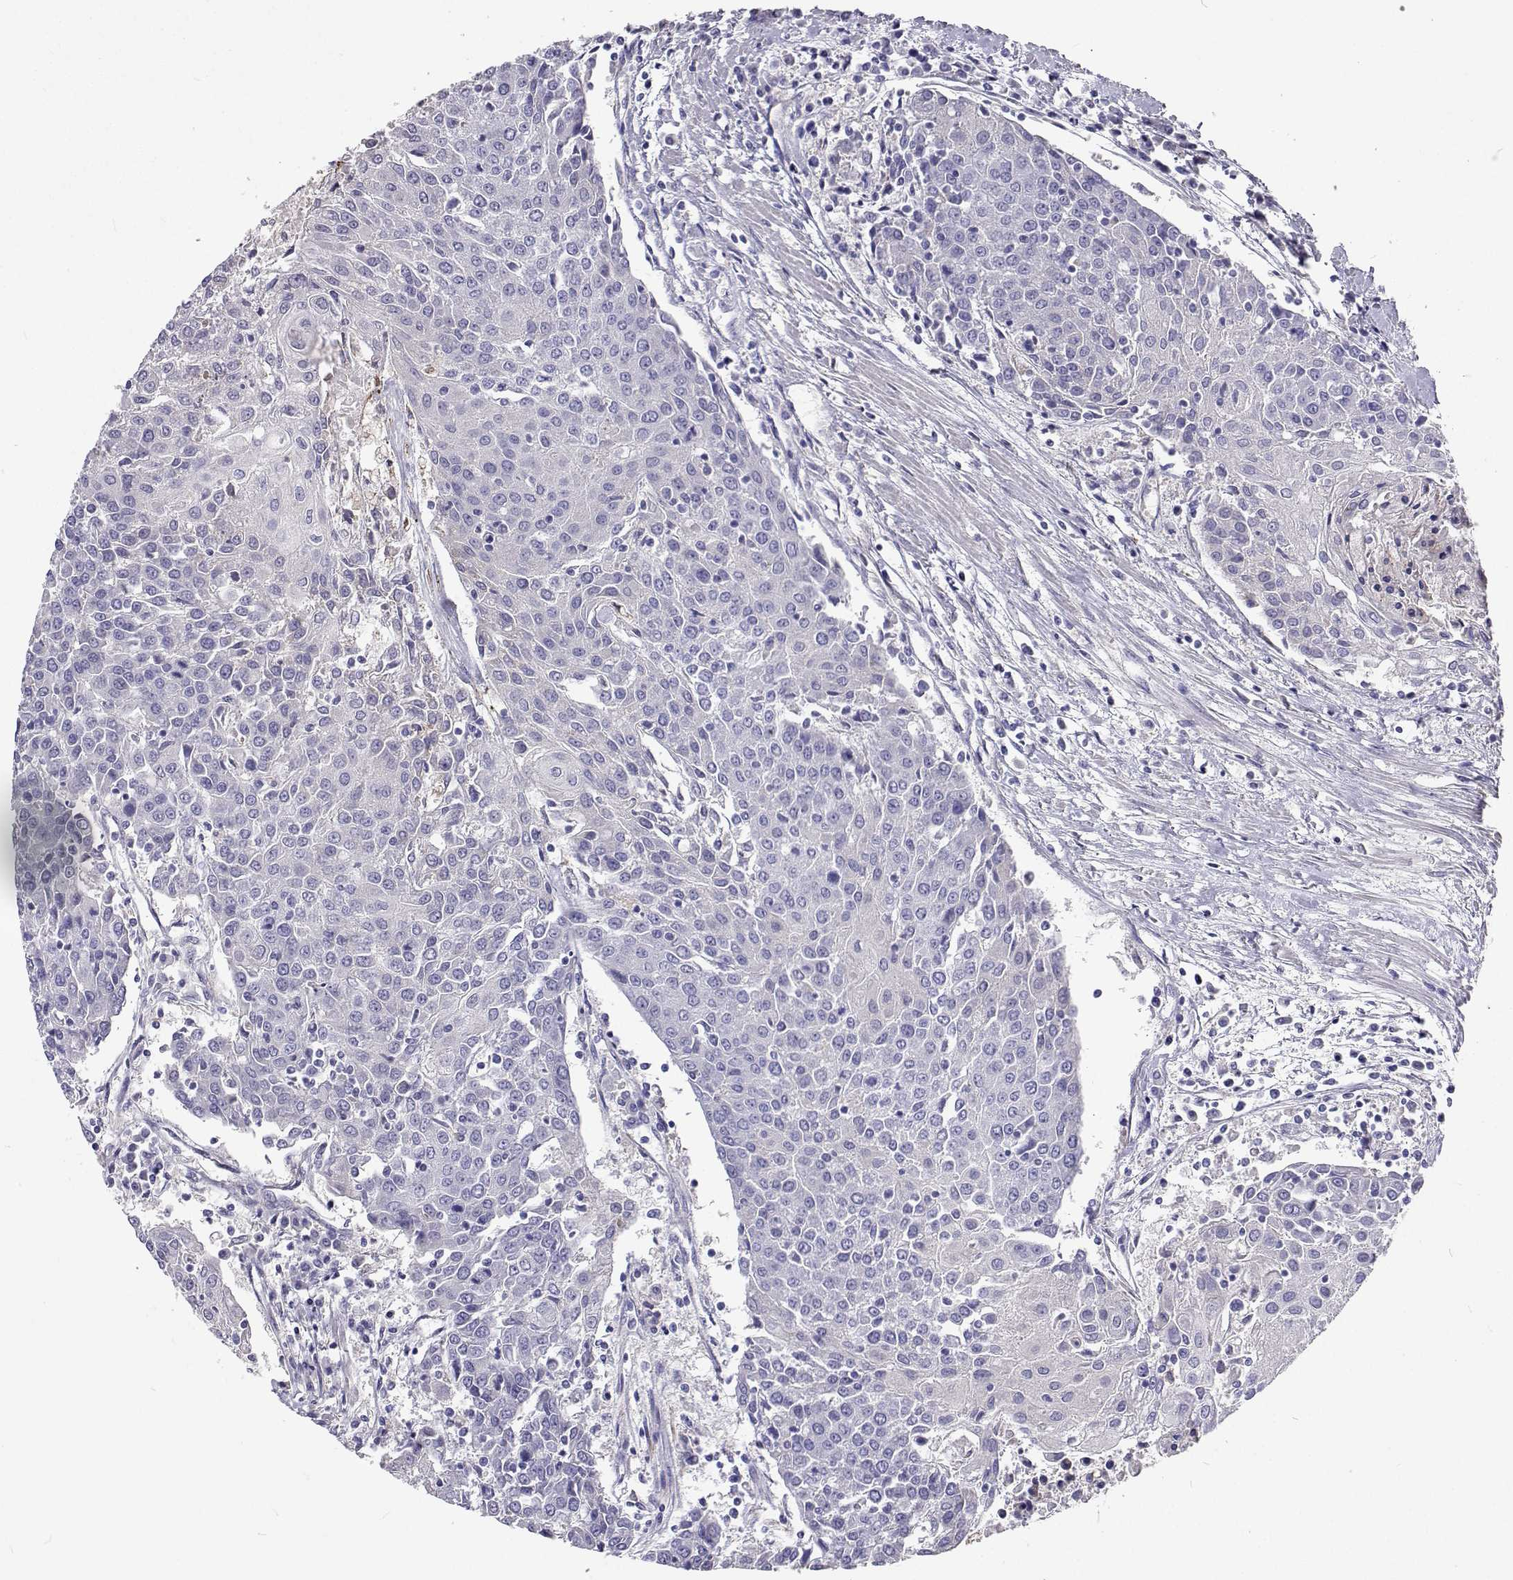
{"staining": {"intensity": "negative", "quantity": "none", "location": "none"}, "tissue": "urothelial cancer", "cell_type": "Tumor cells", "image_type": "cancer", "snomed": [{"axis": "morphology", "description": "Urothelial carcinoma, High grade"}, {"axis": "topography", "description": "Urinary bladder"}], "caption": "This is an immunohistochemistry micrograph of human urothelial cancer. There is no expression in tumor cells.", "gene": "LHFPL7", "patient": {"sex": "female", "age": 85}}